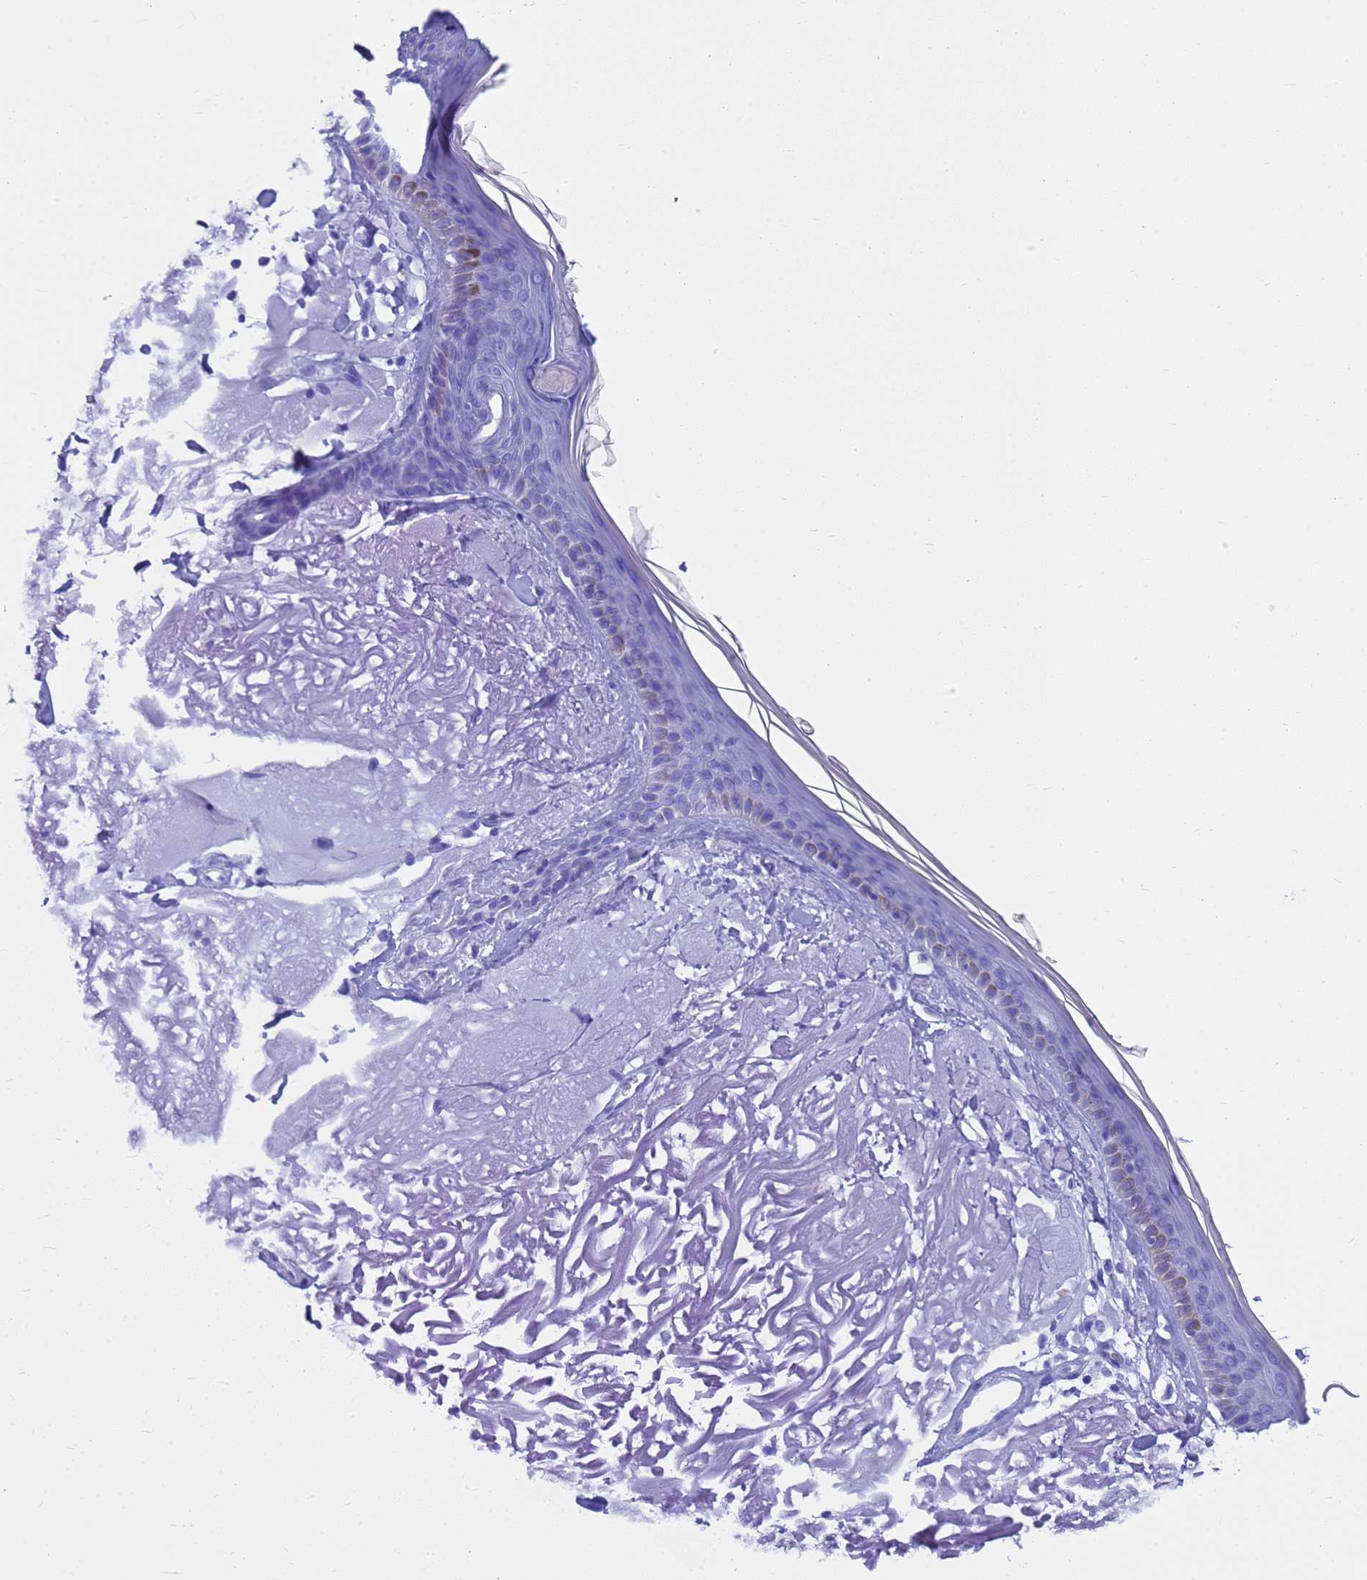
{"staining": {"intensity": "negative", "quantity": "none", "location": "none"}, "tissue": "skin", "cell_type": "Fibroblasts", "image_type": "normal", "snomed": [{"axis": "morphology", "description": "Normal tissue, NOS"}, {"axis": "topography", "description": "Skin"}, {"axis": "topography", "description": "Skeletal muscle"}], "caption": "IHC micrograph of benign skin: skin stained with DAB demonstrates no significant protein positivity in fibroblasts. The staining was performed using DAB to visualize the protein expression in brown, while the nuclei were stained in blue with hematoxylin (Magnification: 20x).", "gene": "MS4A13", "patient": {"sex": "male", "age": 83}}